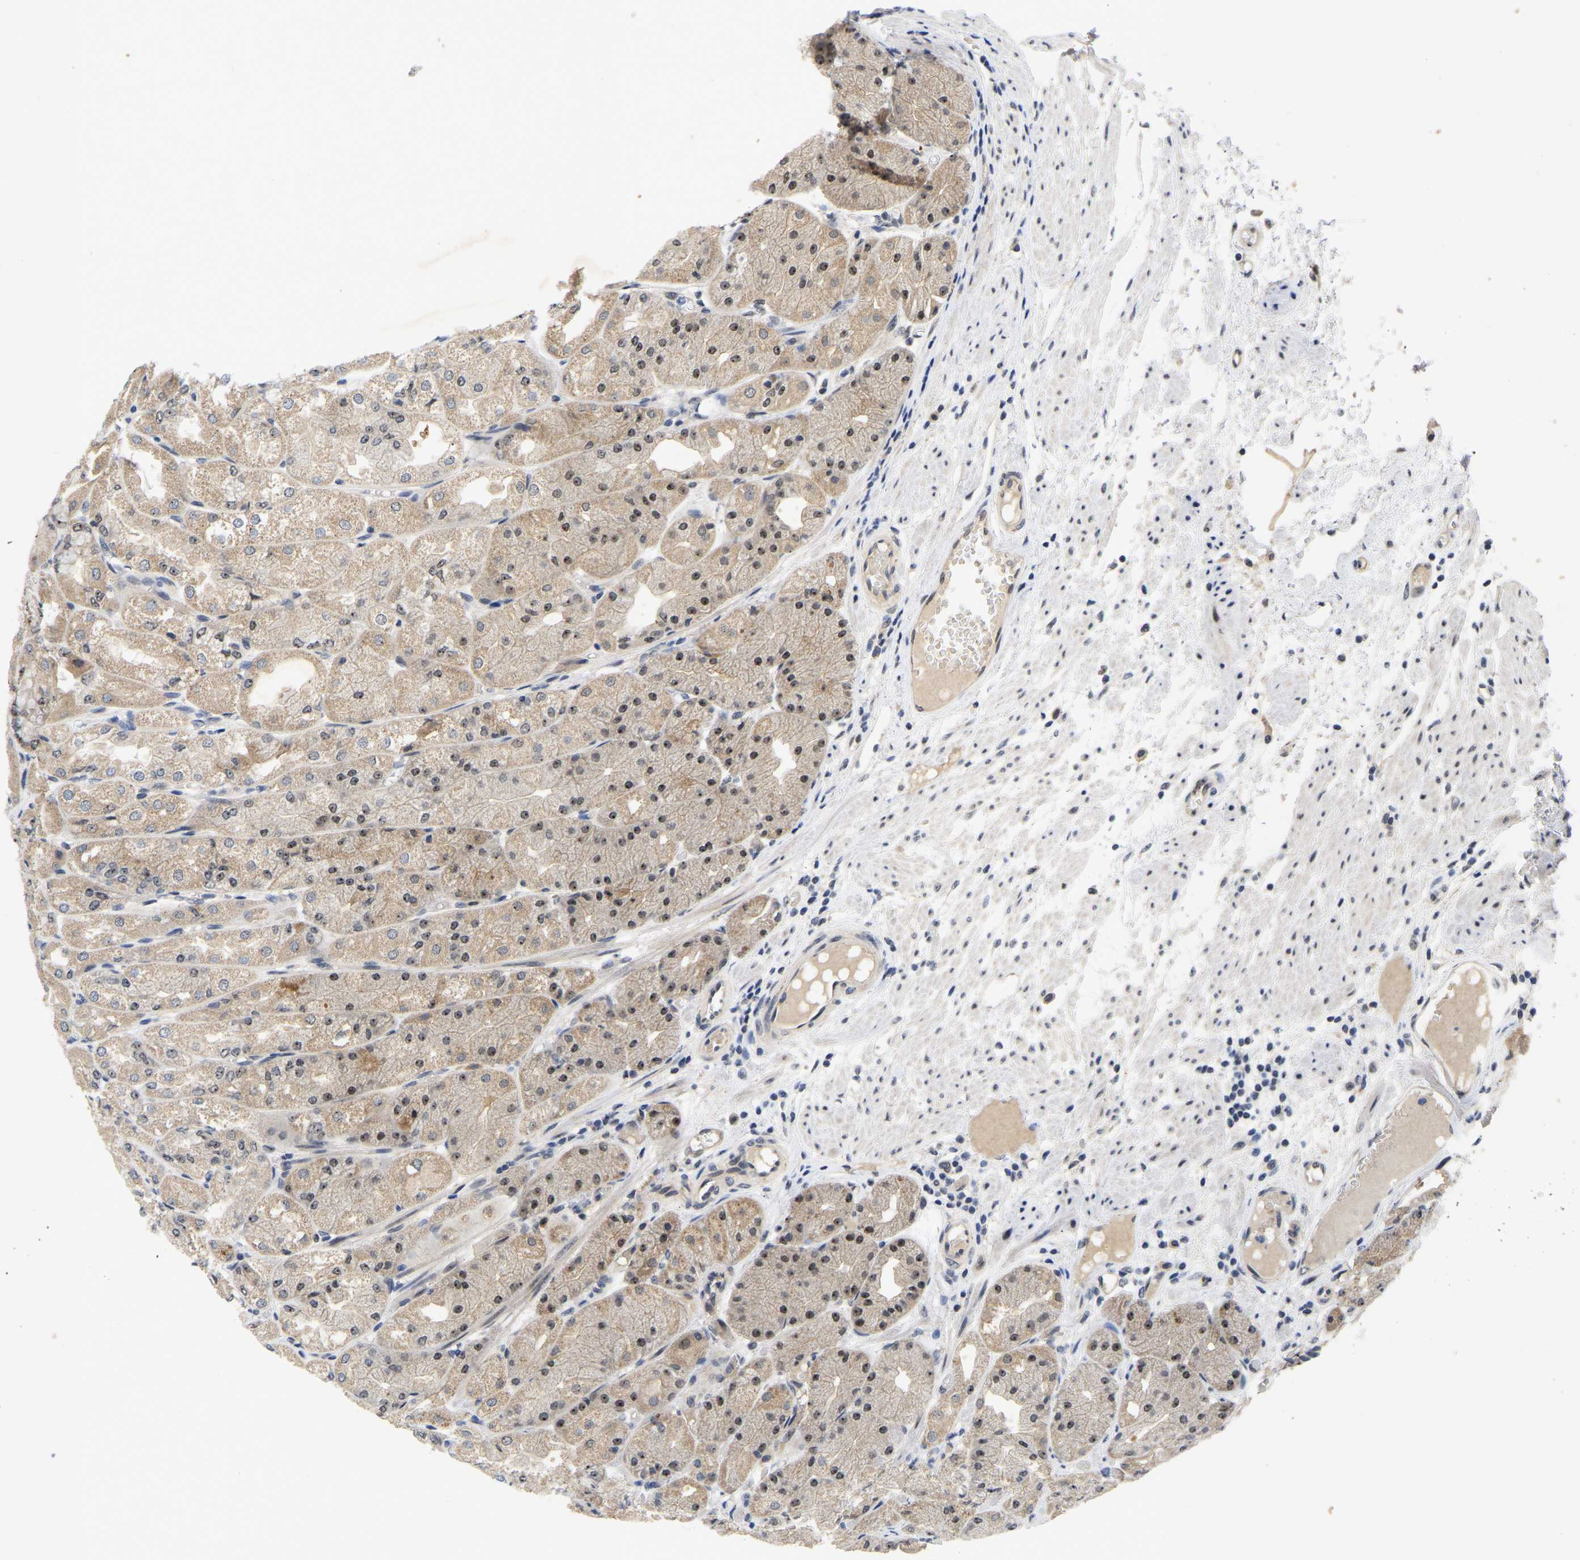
{"staining": {"intensity": "moderate", "quantity": "25%-75%", "location": "cytoplasmic/membranous,nuclear"}, "tissue": "stomach", "cell_type": "Glandular cells", "image_type": "normal", "snomed": [{"axis": "morphology", "description": "Normal tissue, NOS"}, {"axis": "topography", "description": "Stomach, upper"}], "caption": "Immunohistochemical staining of normal human stomach shows moderate cytoplasmic/membranous,nuclear protein expression in approximately 25%-75% of glandular cells.", "gene": "NLE1", "patient": {"sex": "male", "age": 72}}